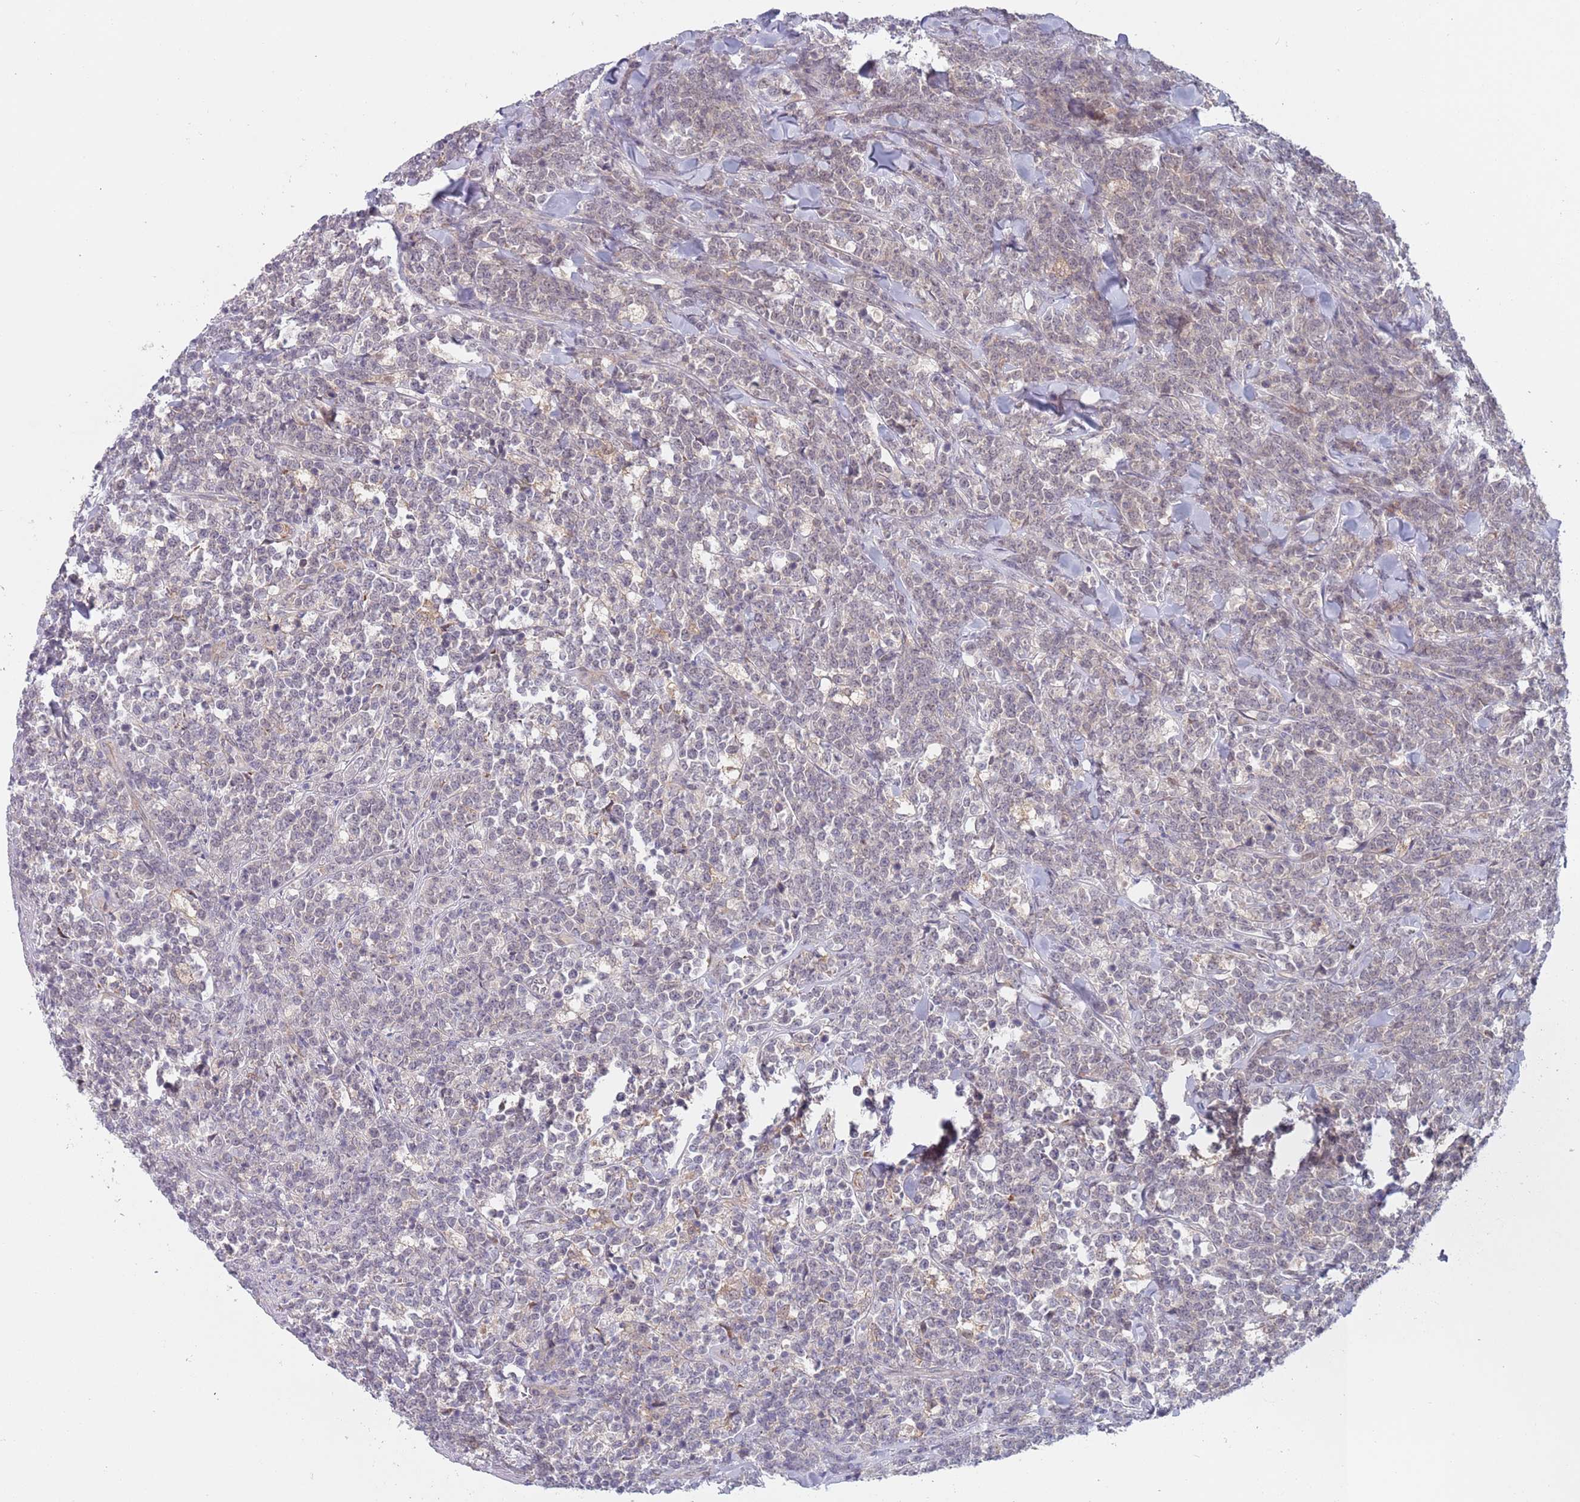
{"staining": {"intensity": "negative", "quantity": "none", "location": "none"}, "tissue": "lymphoma", "cell_type": "Tumor cells", "image_type": "cancer", "snomed": [{"axis": "morphology", "description": "Malignant lymphoma, non-Hodgkin's type, High grade"}, {"axis": "topography", "description": "Small intestine"}], "caption": "This micrograph is of lymphoma stained with IHC to label a protein in brown with the nuclei are counter-stained blue. There is no positivity in tumor cells.", "gene": "ZNF140", "patient": {"sex": "male", "age": 8}}